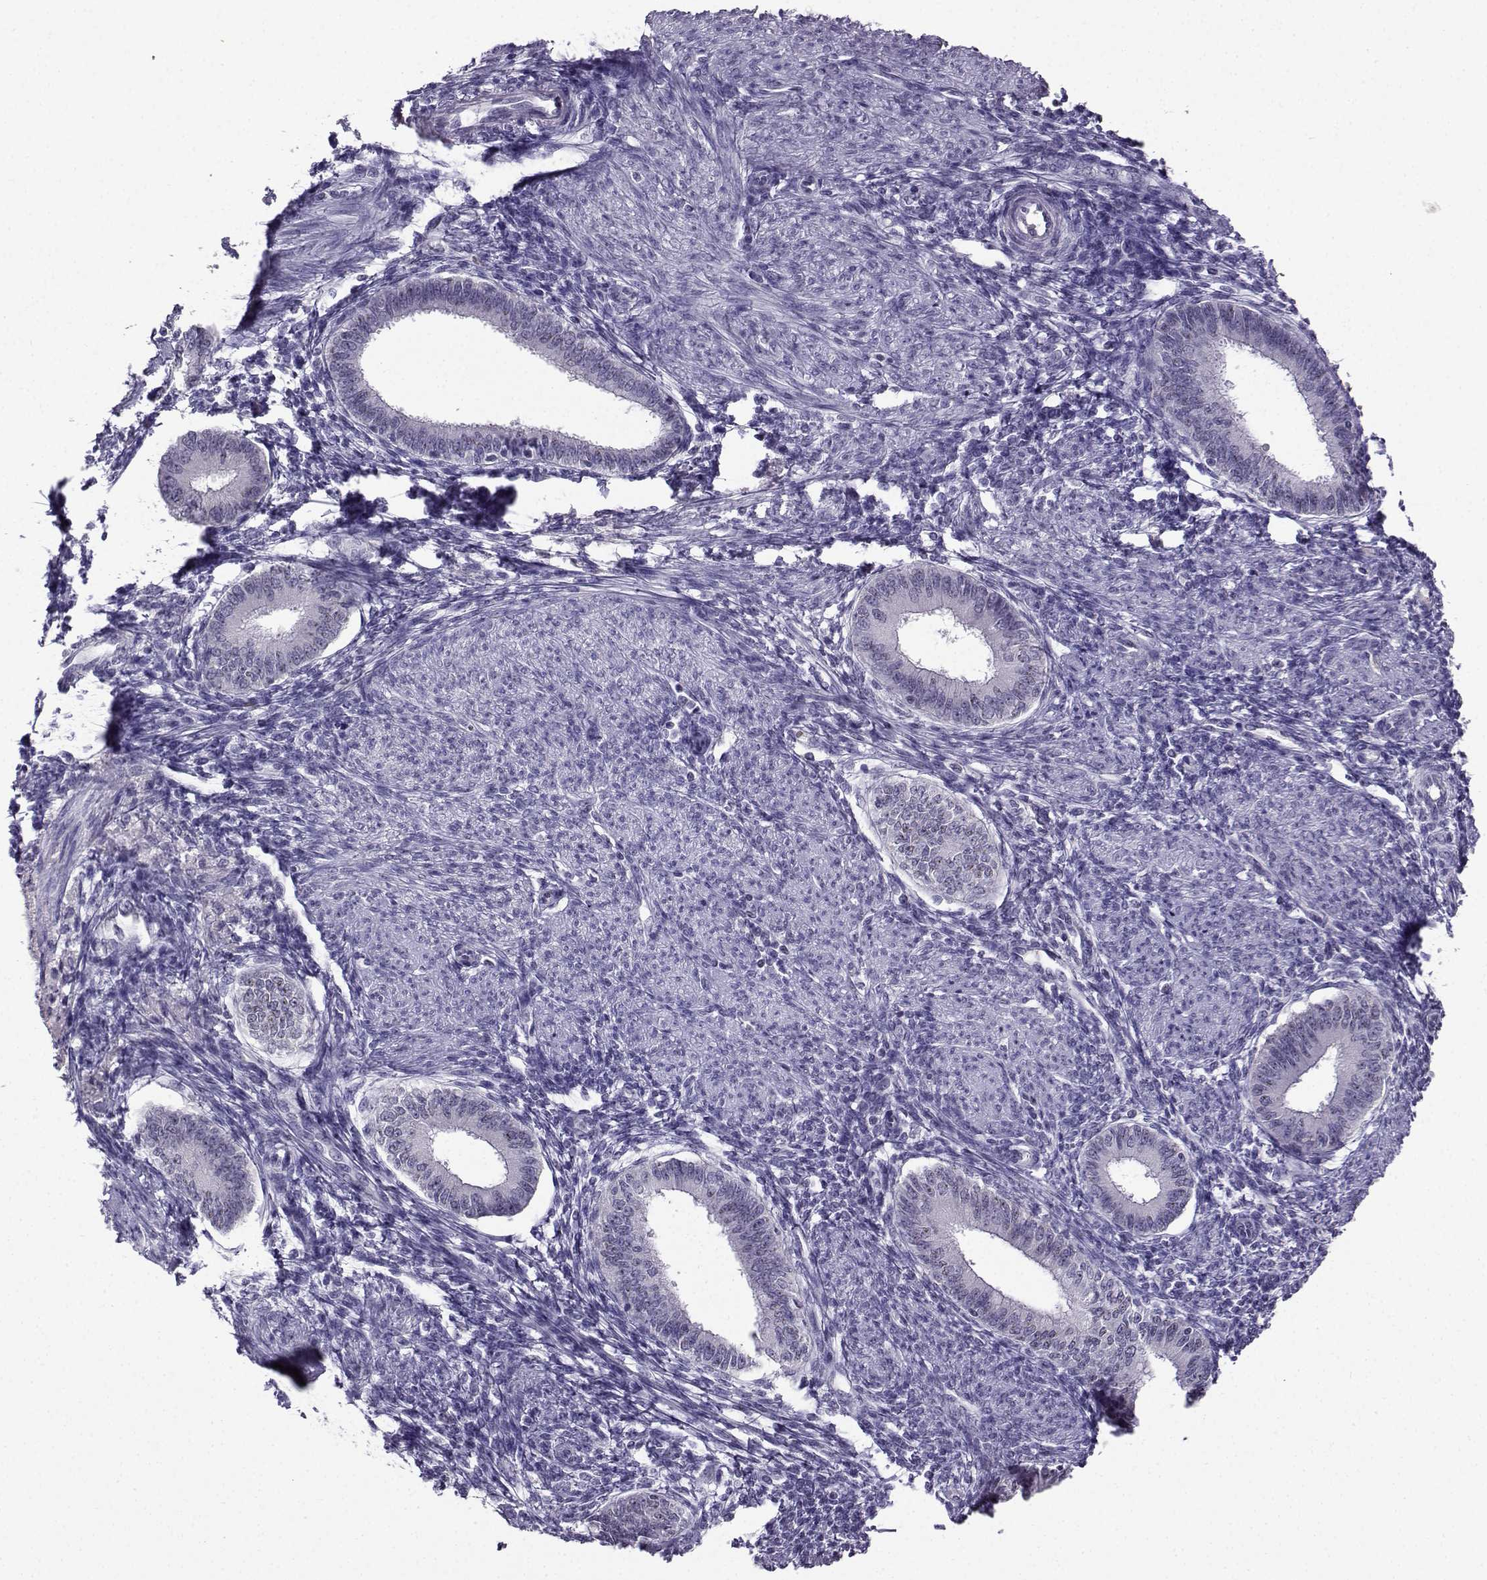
{"staining": {"intensity": "negative", "quantity": "none", "location": "none"}, "tissue": "endometrium", "cell_type": "Cells in endometrial stroma", "image_type": "normal", "snomed": [{"axis": "morphology", "description": "Normal tissue, NOS"}, {"axis": "topography", "description": "Endometrium"}], "caption": "The IHC micrograph has no significant positivity in cells in endometrial stroma of endometrium. (Immunohistochemistry (ihc), brightfield microscopy, high magnification).", "gene": "LRFN2", "patient": {"sex": "female", "age": 39}}